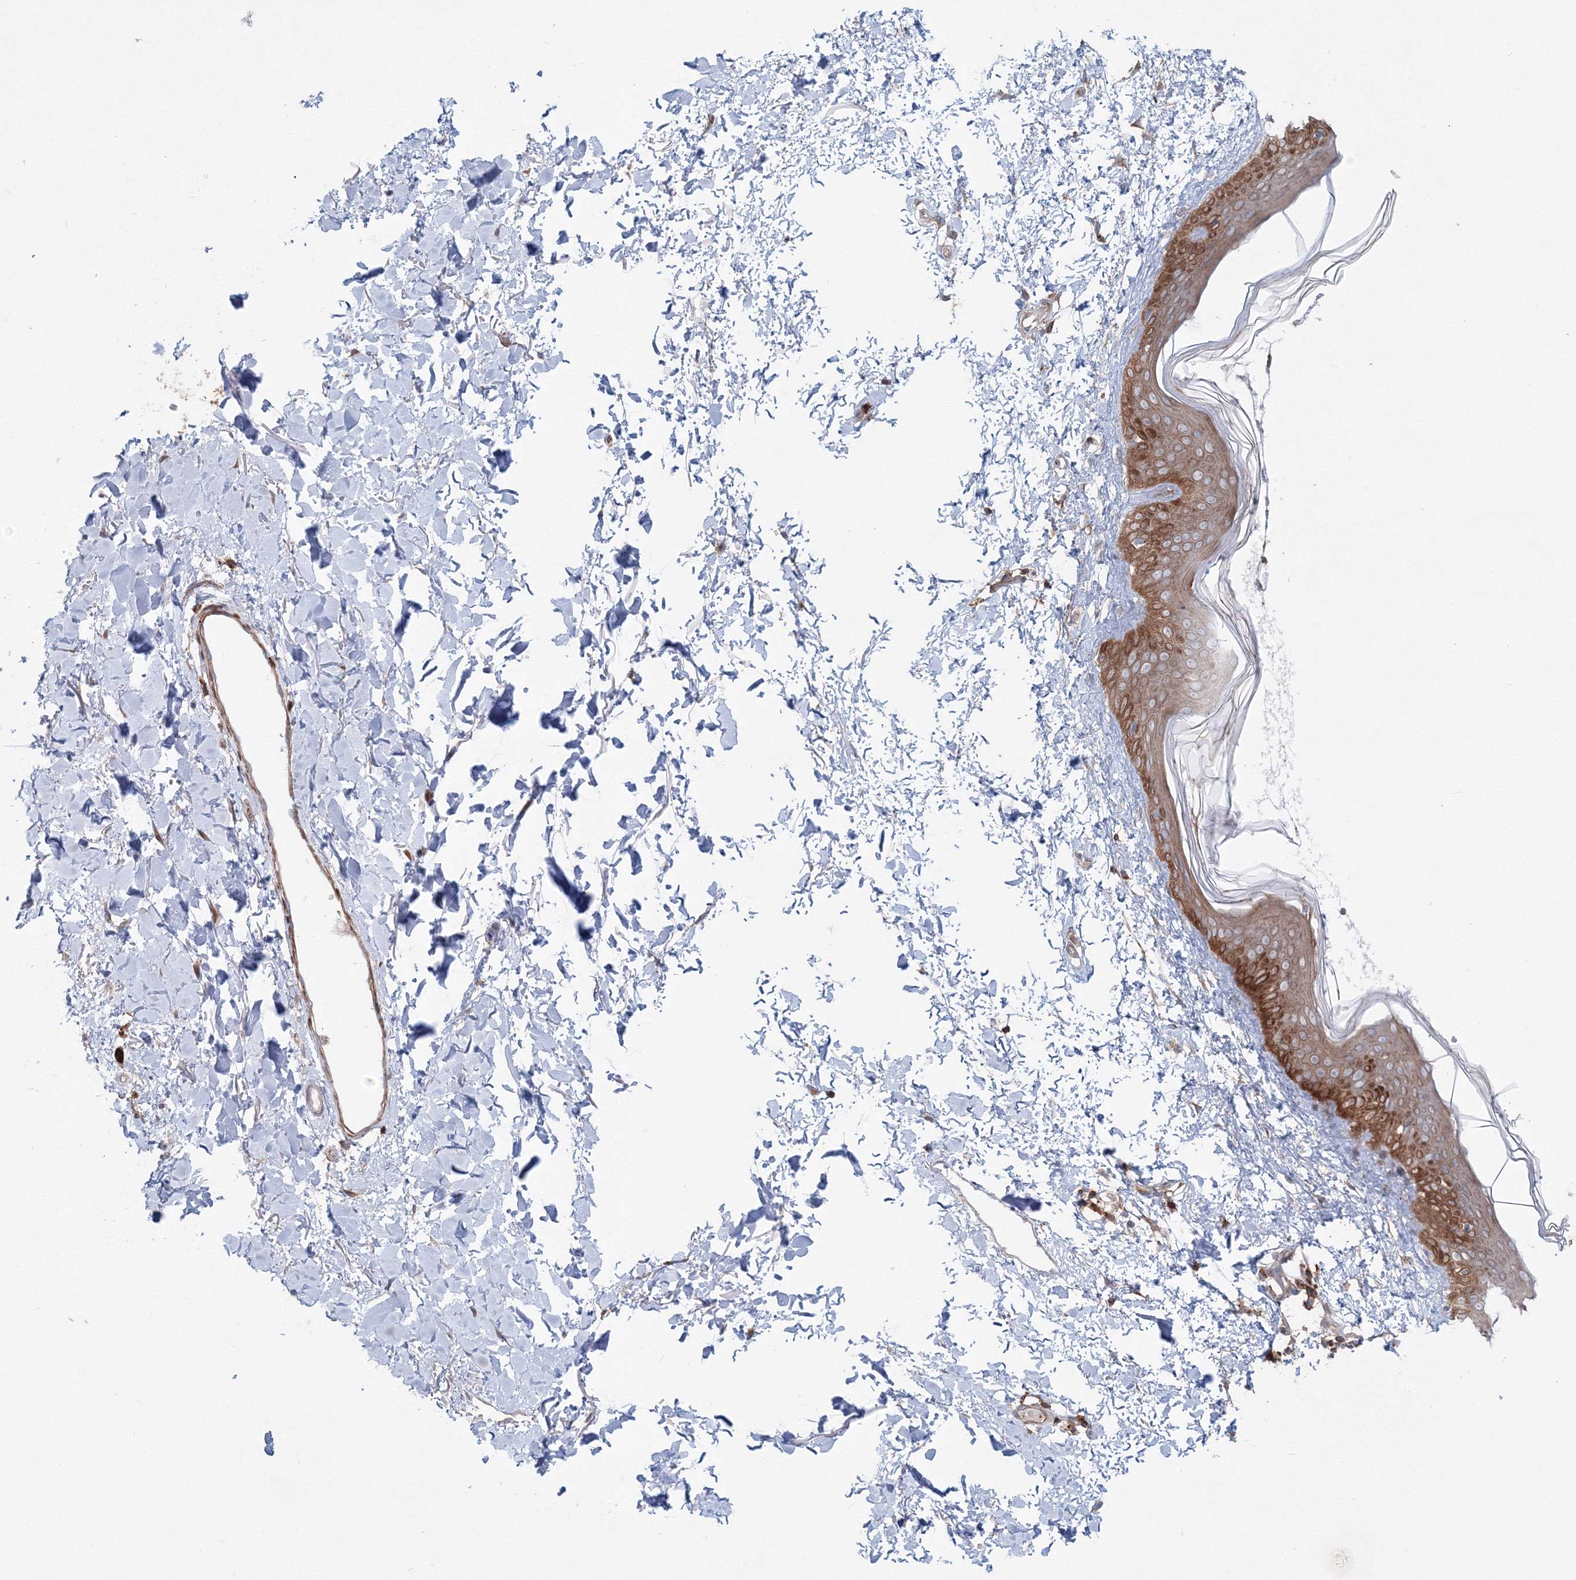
{"staining": {"intensity": "negative", "quantity": "none", "location": "none"}, "tissue": "skin", "cell_type": "Fibroblasts", "image_type": "normal", "snomed": [{"axis": "morphology", "description": "Normal tissue, NOS"}, {"axis": "topography", "description": "Skin"}], "caption": "Fibroblasts are negative for protein expression in unremarkable human skin. (DAB IHC, high magnification).", "gene": "SH3PXD2A", "patient": {"sex": "female", "age": 58}}